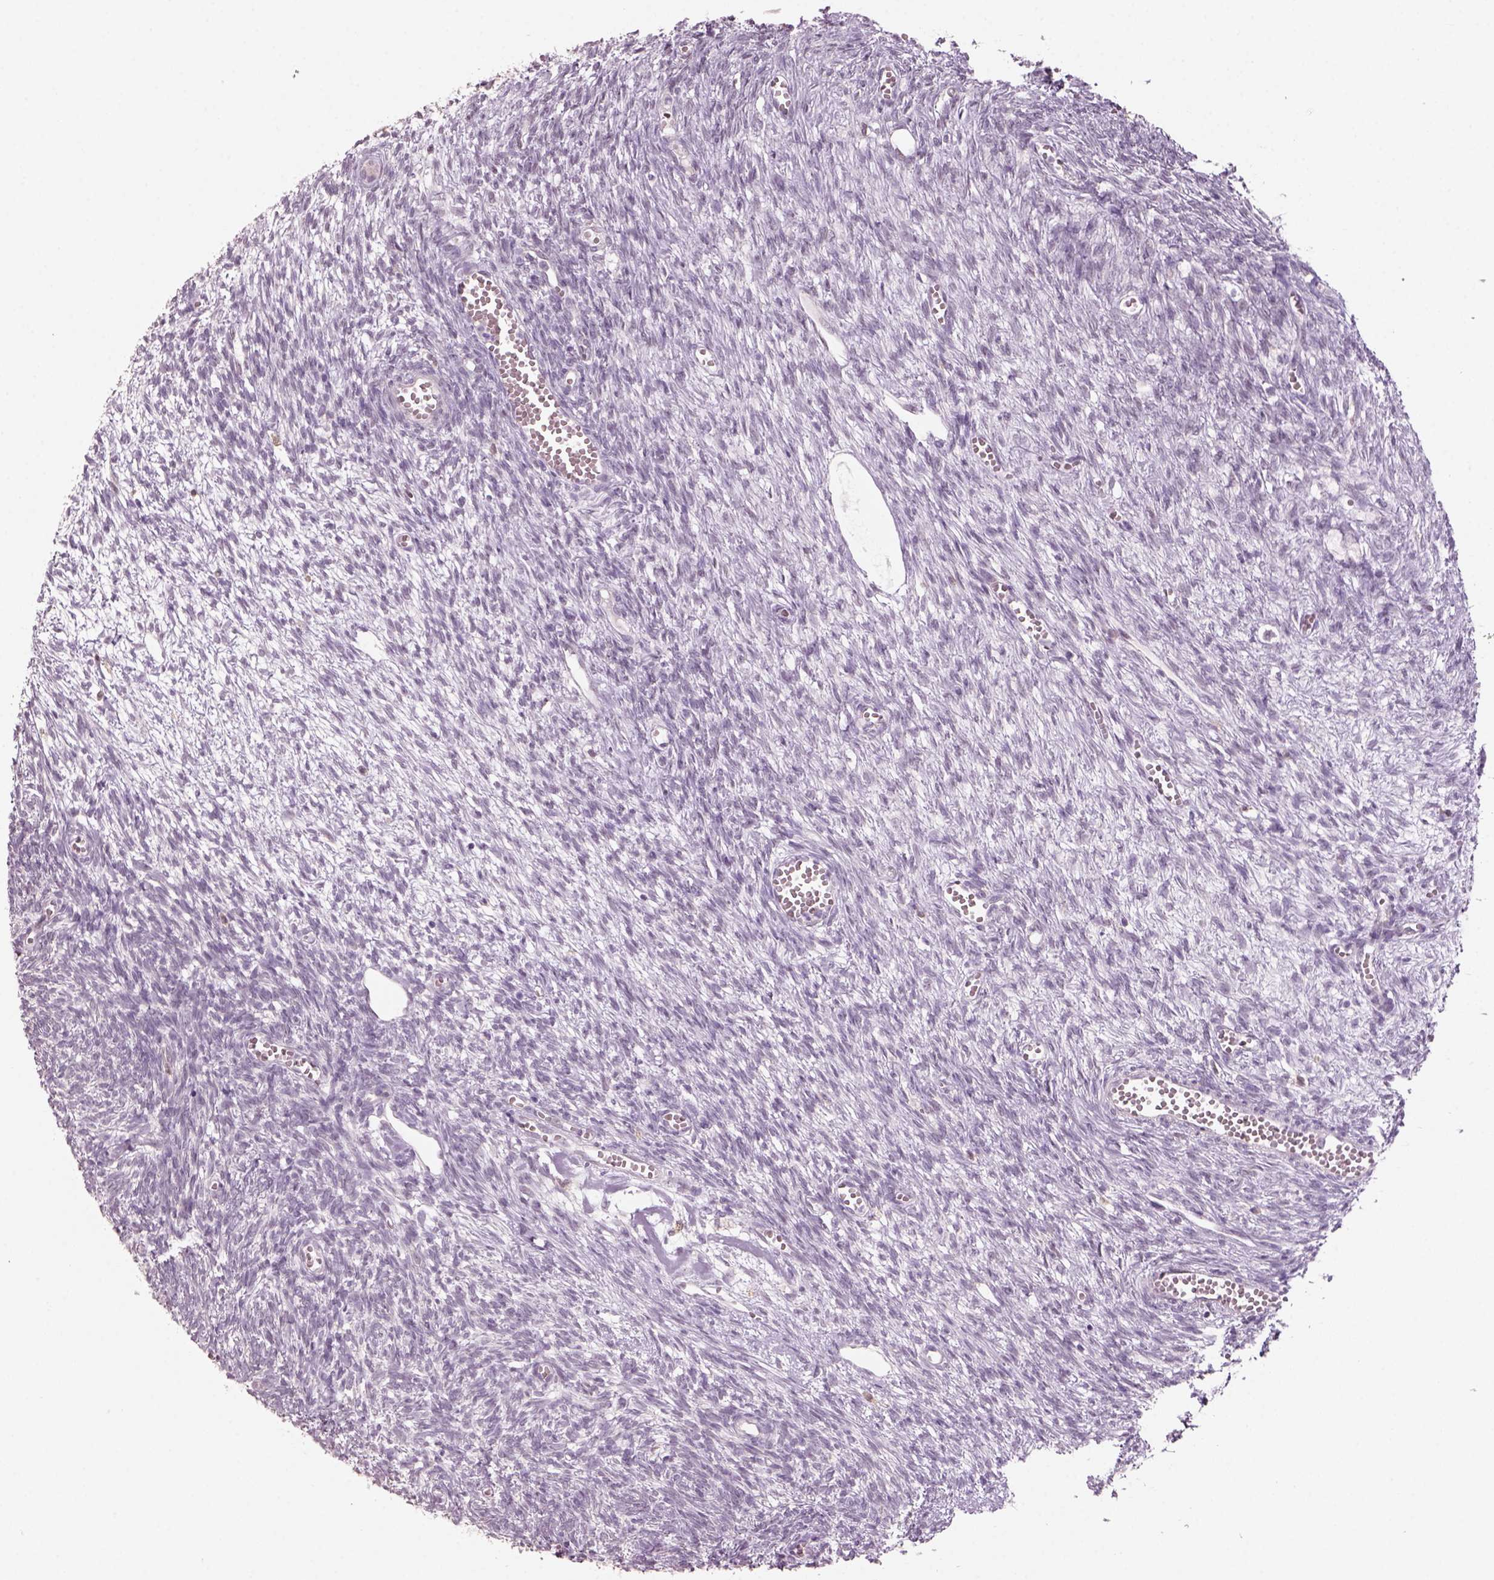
{"staining": {"intensity": "weak", "quantity": ">75%", "location": "cytoplasmic/membranous"}, "tissue": "ovary", "cell_type": "Follicle cells", "image_type": "normal", "snomed": [{"axis": "morphology", "description": "Normal tissue, NOS"}, {"axis": "topography", "description": "Ovary"}], "caption": "IHC image of normal human ovary stained for a protein (brown), which shows low levels of weak cytoplasmic/membranous staining in about >75% of follicle cells.", "gene": "NAT8B", "patient": {"sex": "female", "age": 43}}